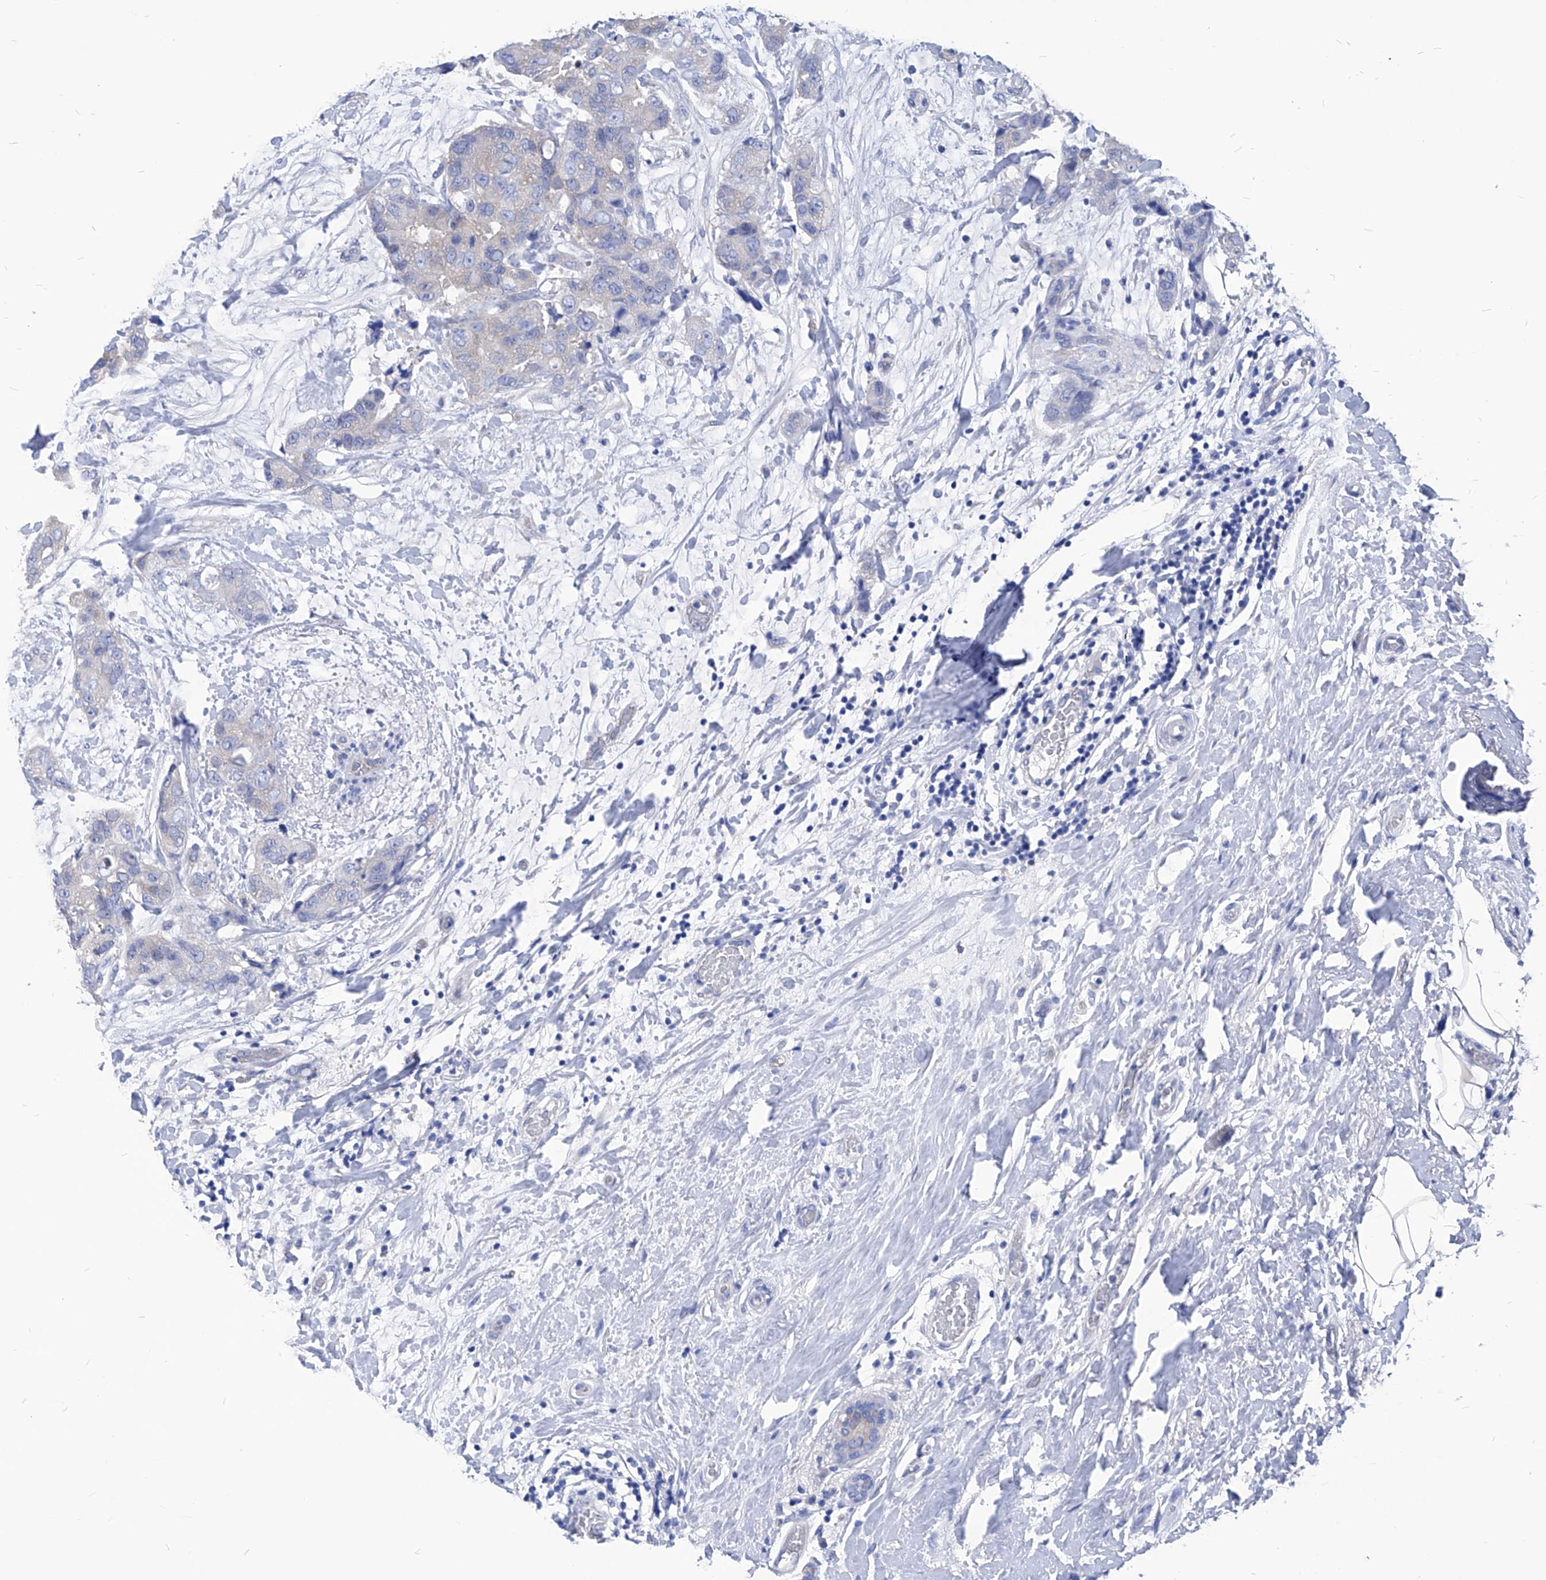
{"staining": {"intensity": "negative", "quantity": "none", "location": "none"}, "tissue": "breast cancer", "cell_type": "Tumor cells", "image_type": "cancer", "snomed": [{"axis": "morphology", "description": "Duct carcinoma"}, {"axis": "topography", "description": "Breast"}], "caption": "This is an IHC micrograph of infiltrating ductal carcinoma (breast). There is no expression in tumor cells.", "gene": "XPNPEP1", "patient": {"sex": "female", "age": 62}}